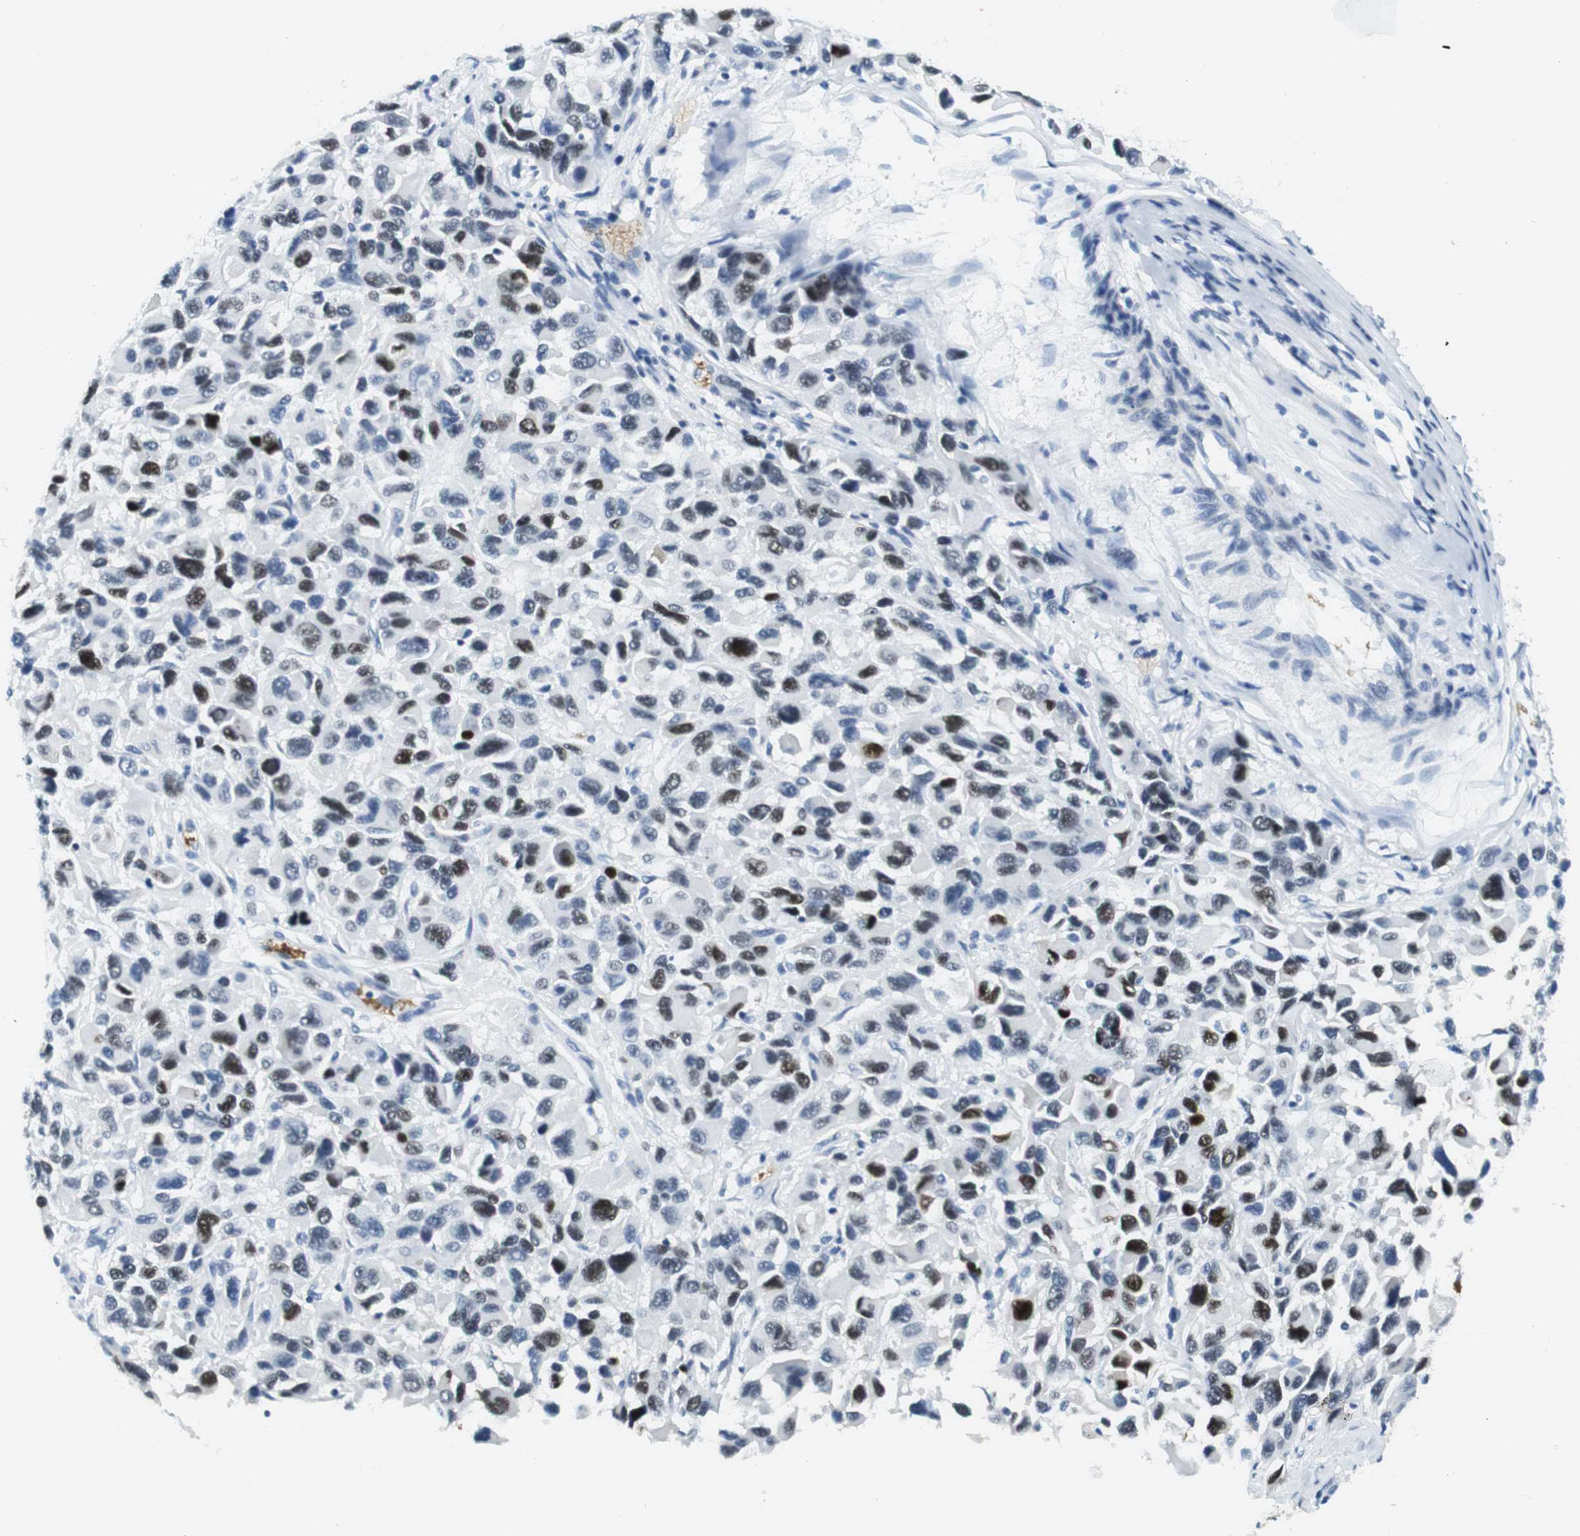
{"staining": {"intensity": "strong", "quantity": "25%-75%", "location": "nuclear"}, "tissue": "melanoma", "cell_type": "Tumor cells", "image_type": "cancer", "snomed": [{"axis": "morphology", "description": "Malignant melanoma, NOS"}, {"axis": "topography", "description": "Skin"}], "caption": "High-power microscopy captured an IHC photomicrograph of malignant melanoma, revealing strong nuclear expression in approximately 25%-75% of tumor cells. (DAB = brown stain, brightfield microscopy at high magnification).", "gene": "TFAP2C", "patient": {"sex": "male", "age": 53}}